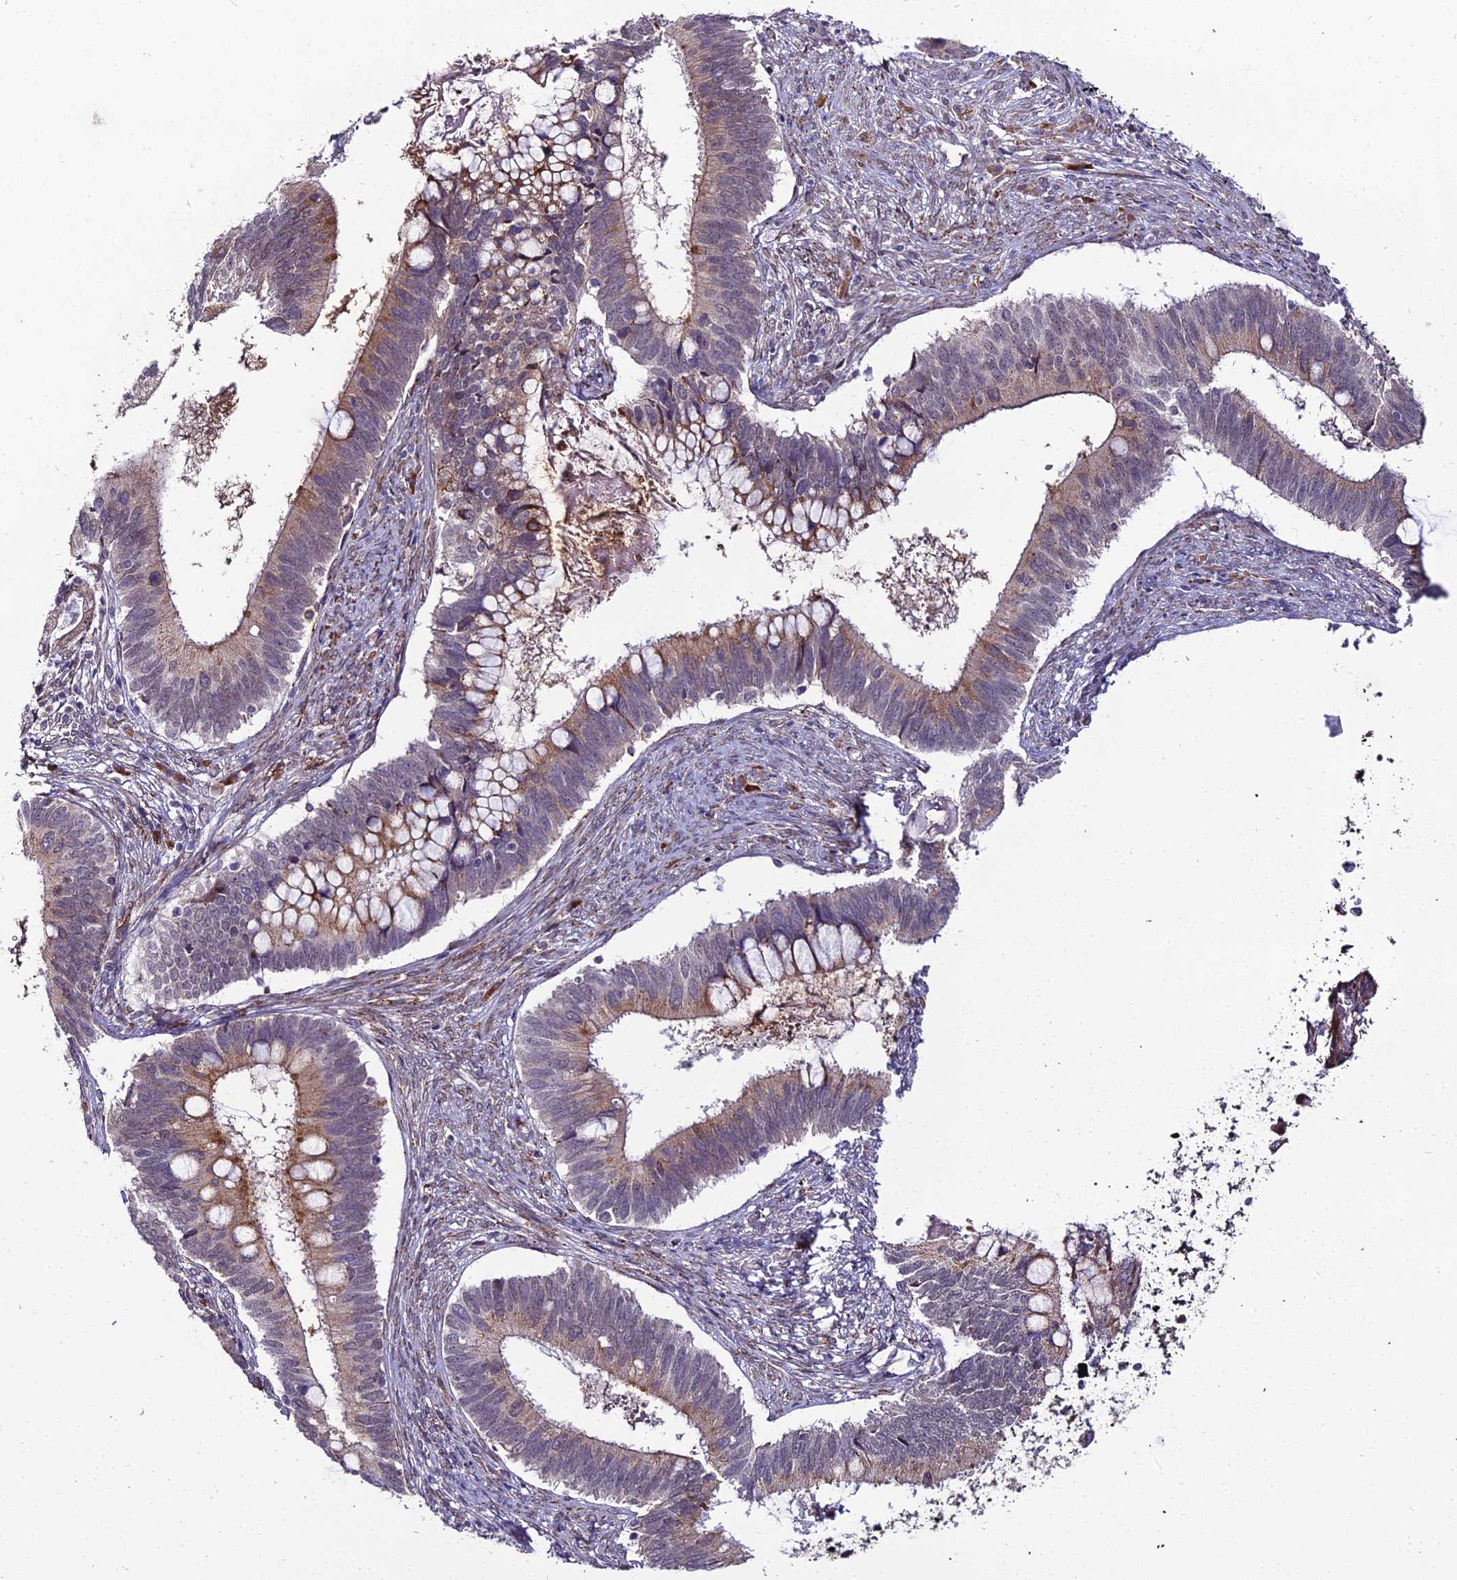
{"staining": {"intensity": "moderate", "quantity": "25%-75%", "location": "cytoplasmic/membranous"}, "tissue": "cervical cancer", "cell_type": "Tumor cells", "image_type": "cancer", "snomed": [{"axis": "morphology", "description": "Adenocarcinoma, NOS"}, {"axis": "topography", "description": "Cervix"}], "caption": "Tumor cells reveal medium levels of moderate cytoplasmic/membranous positivity in approximately 25%-75% of cells in human cervical adenocarcinoma.", "gene": "TROAP", "patient": {"sex": "female", "age": 42}}